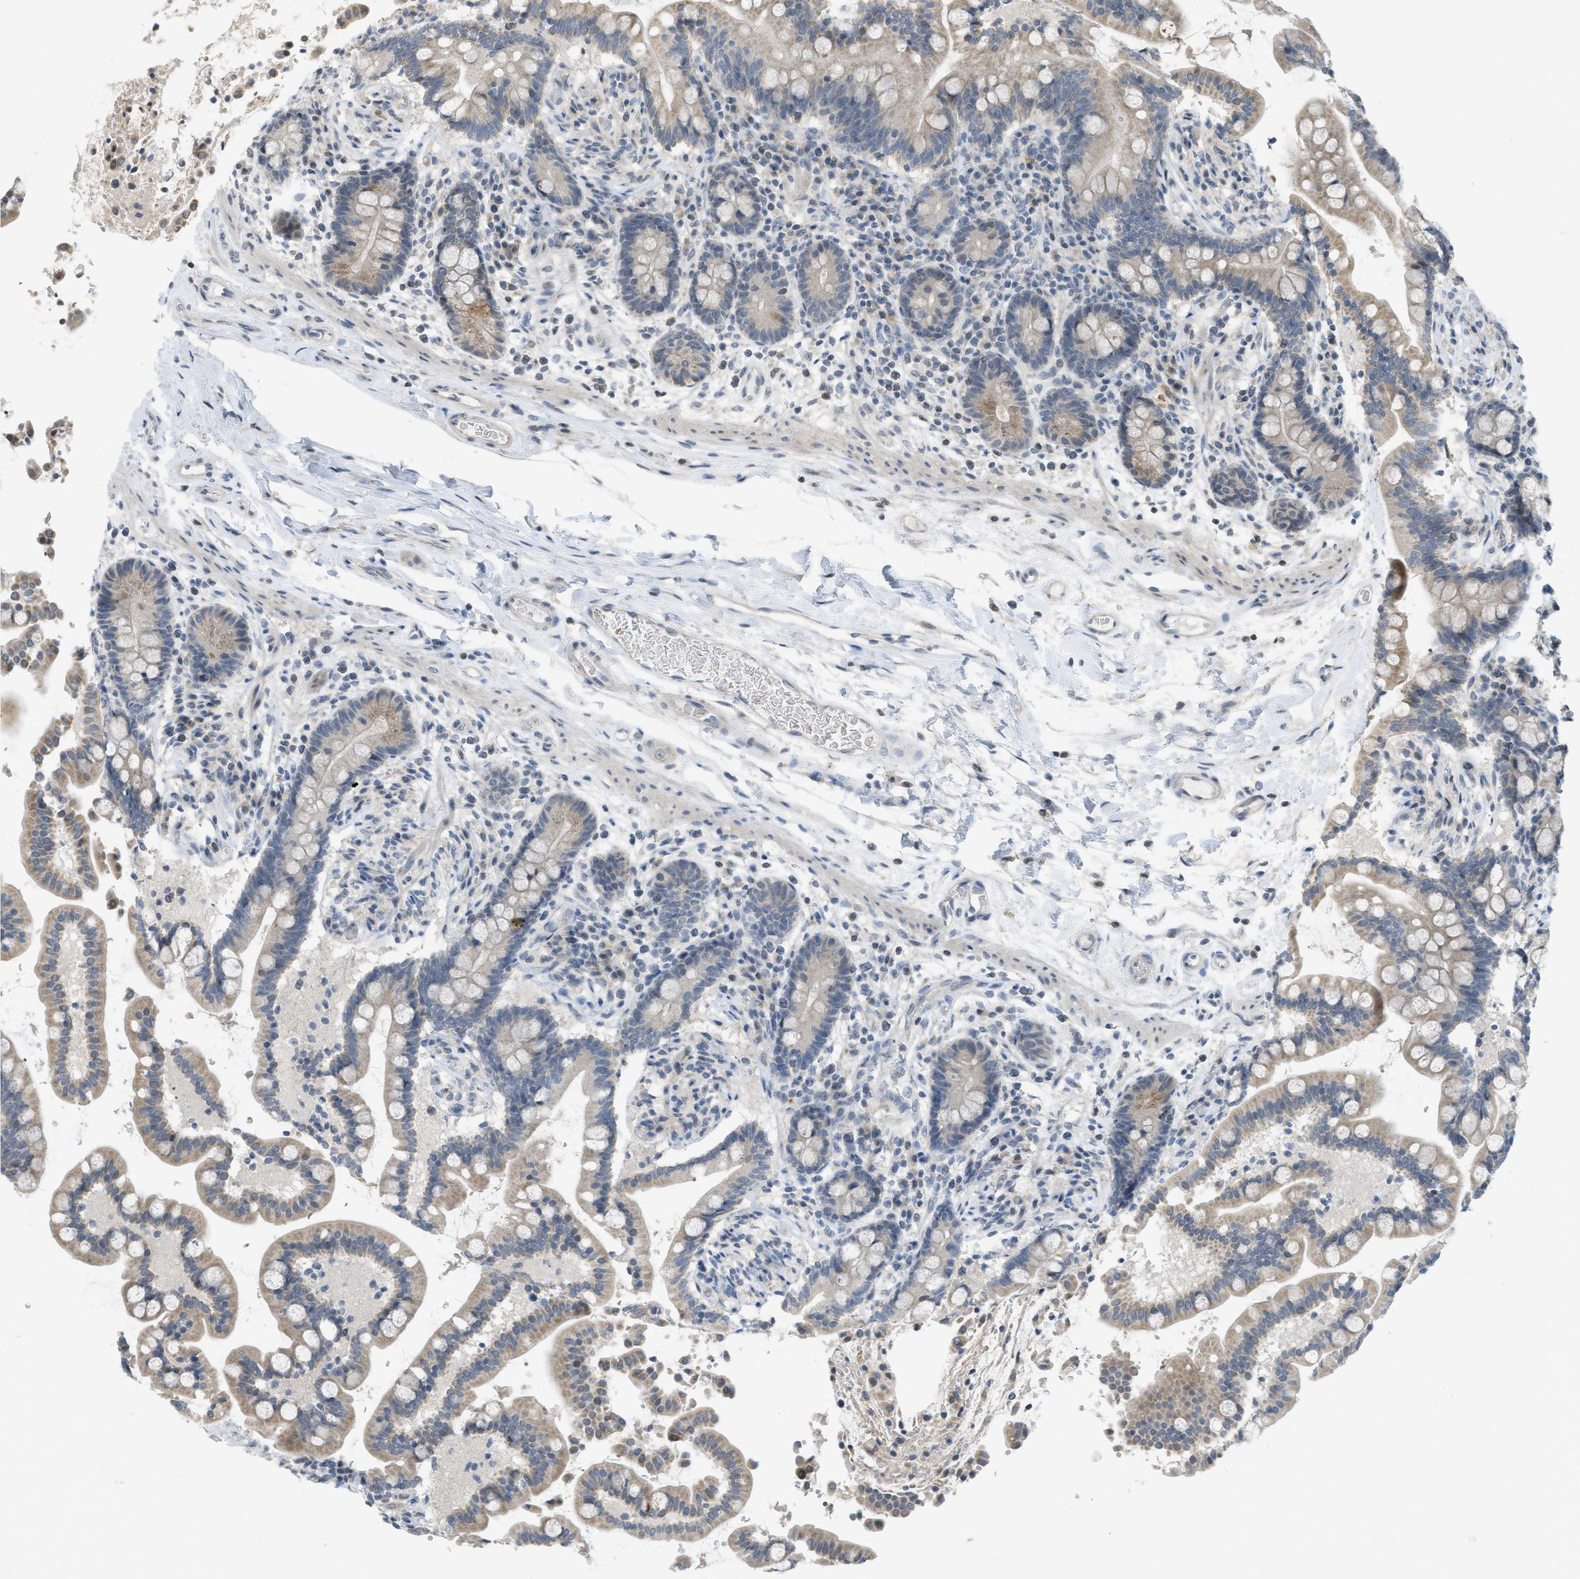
{"staining": {"intensity": "negative", "quantity": "none", "location": "none"}, "tissue": "colon", "cell_type": "Endothelial cells", "image_type": "normal", "snomed": [{"axis": "morphology", "description": "Normal tissue, NOS"}, {"axis": "topography", "description": "Colon"}], "caption": "Immunohistochemistry image of normal colon: colon stained with DAB shows no significant protein positivity in endothelial cells.", "gene": "TXNDC2", "patient": {"sex": "male", "age": 73}}